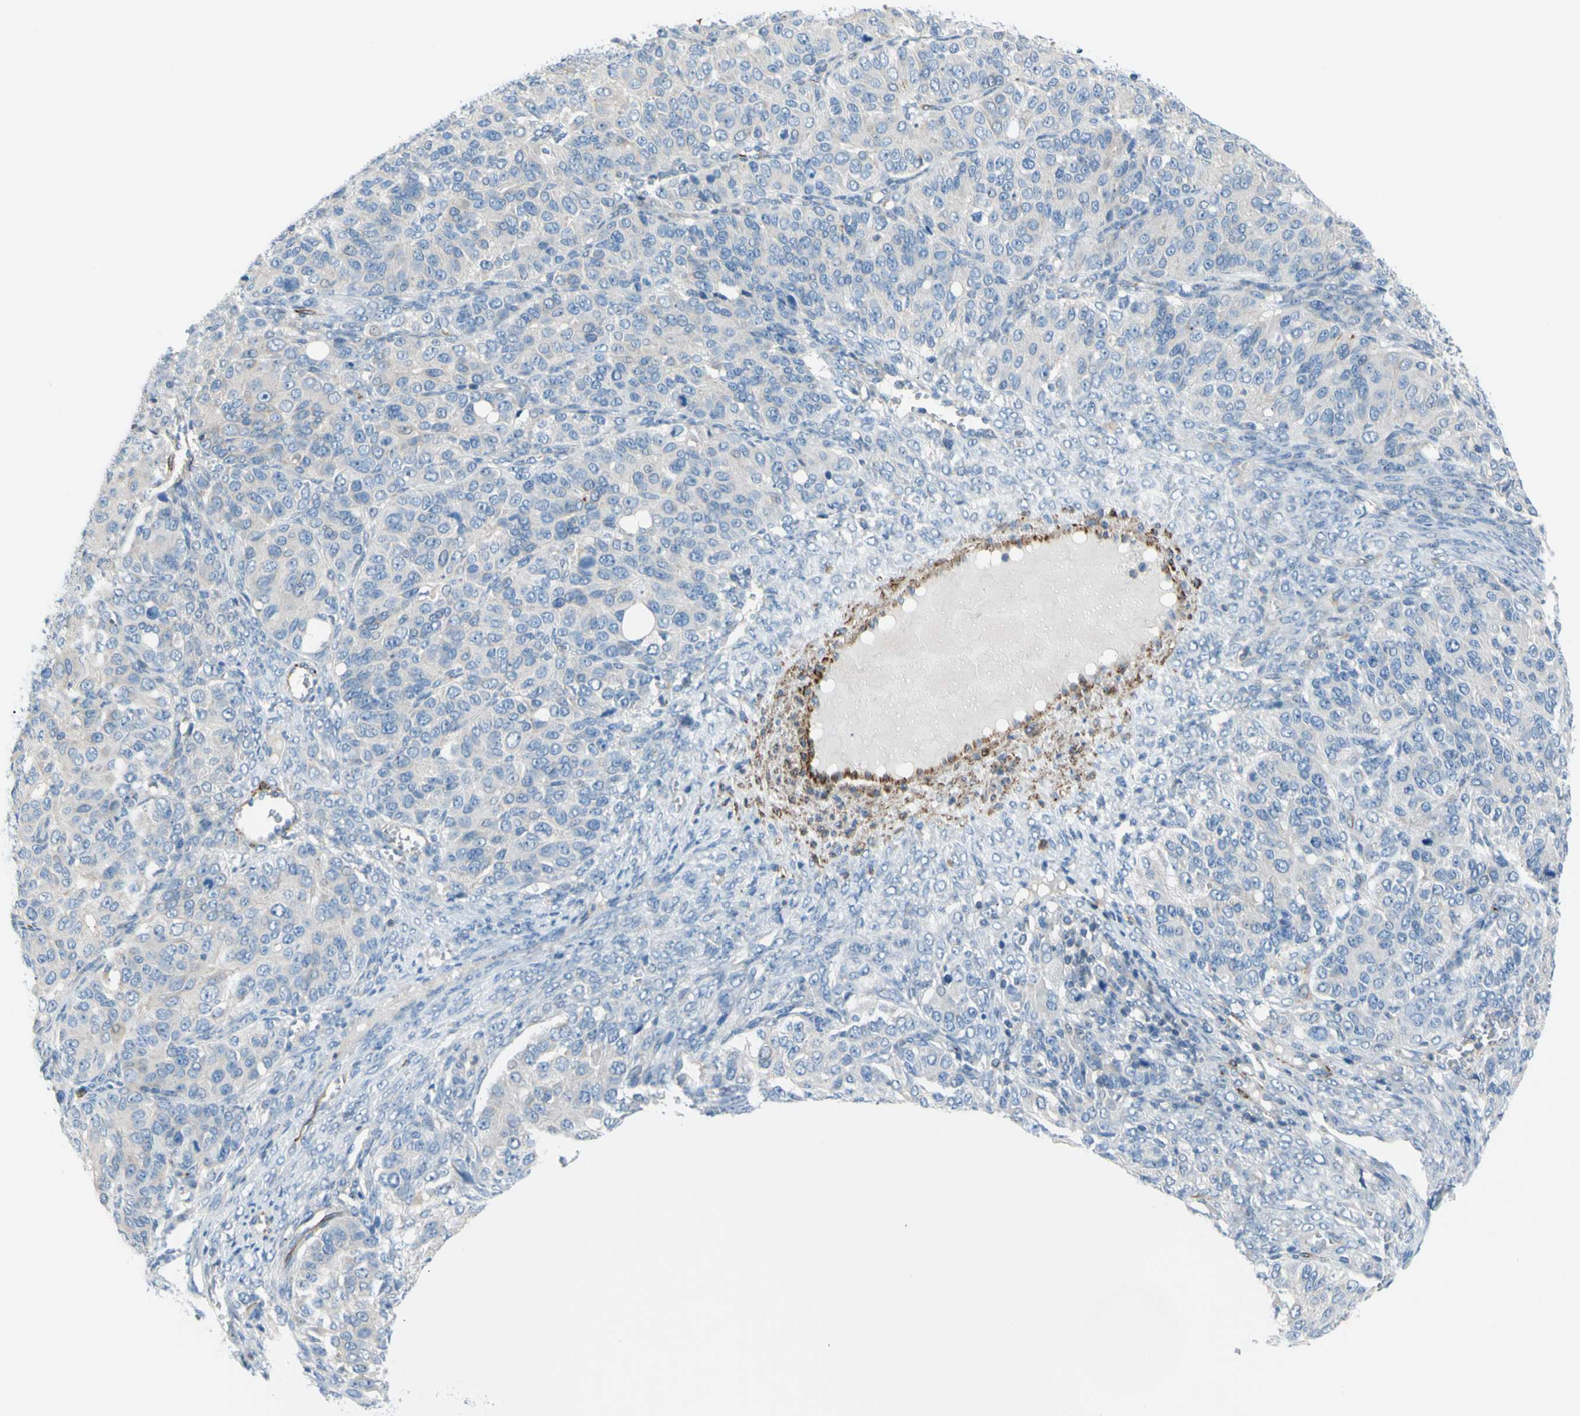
{"staining": {"intensity": "negative", "quantity": "none", "location": "none"}, "tissue": "ovarian cancer", "cell_type": "Tumor cells", "image_type": "cancer", "snomed": [{"axis": "morphology", "description": "Carcinoma, endometroid"}, {"axis": "topography", "description": "Ovary"}], "caption": "Immunohistochemistry (IHC) micrograph of neoplastic tissue: human ovarian endometroid carcinoma stained with DAB (3,3'-diaminobenzidine) shows no significant protein staining in tumor cells.", "gene": "PRRG2", "patient": {"sex": "female", "age": 51}}